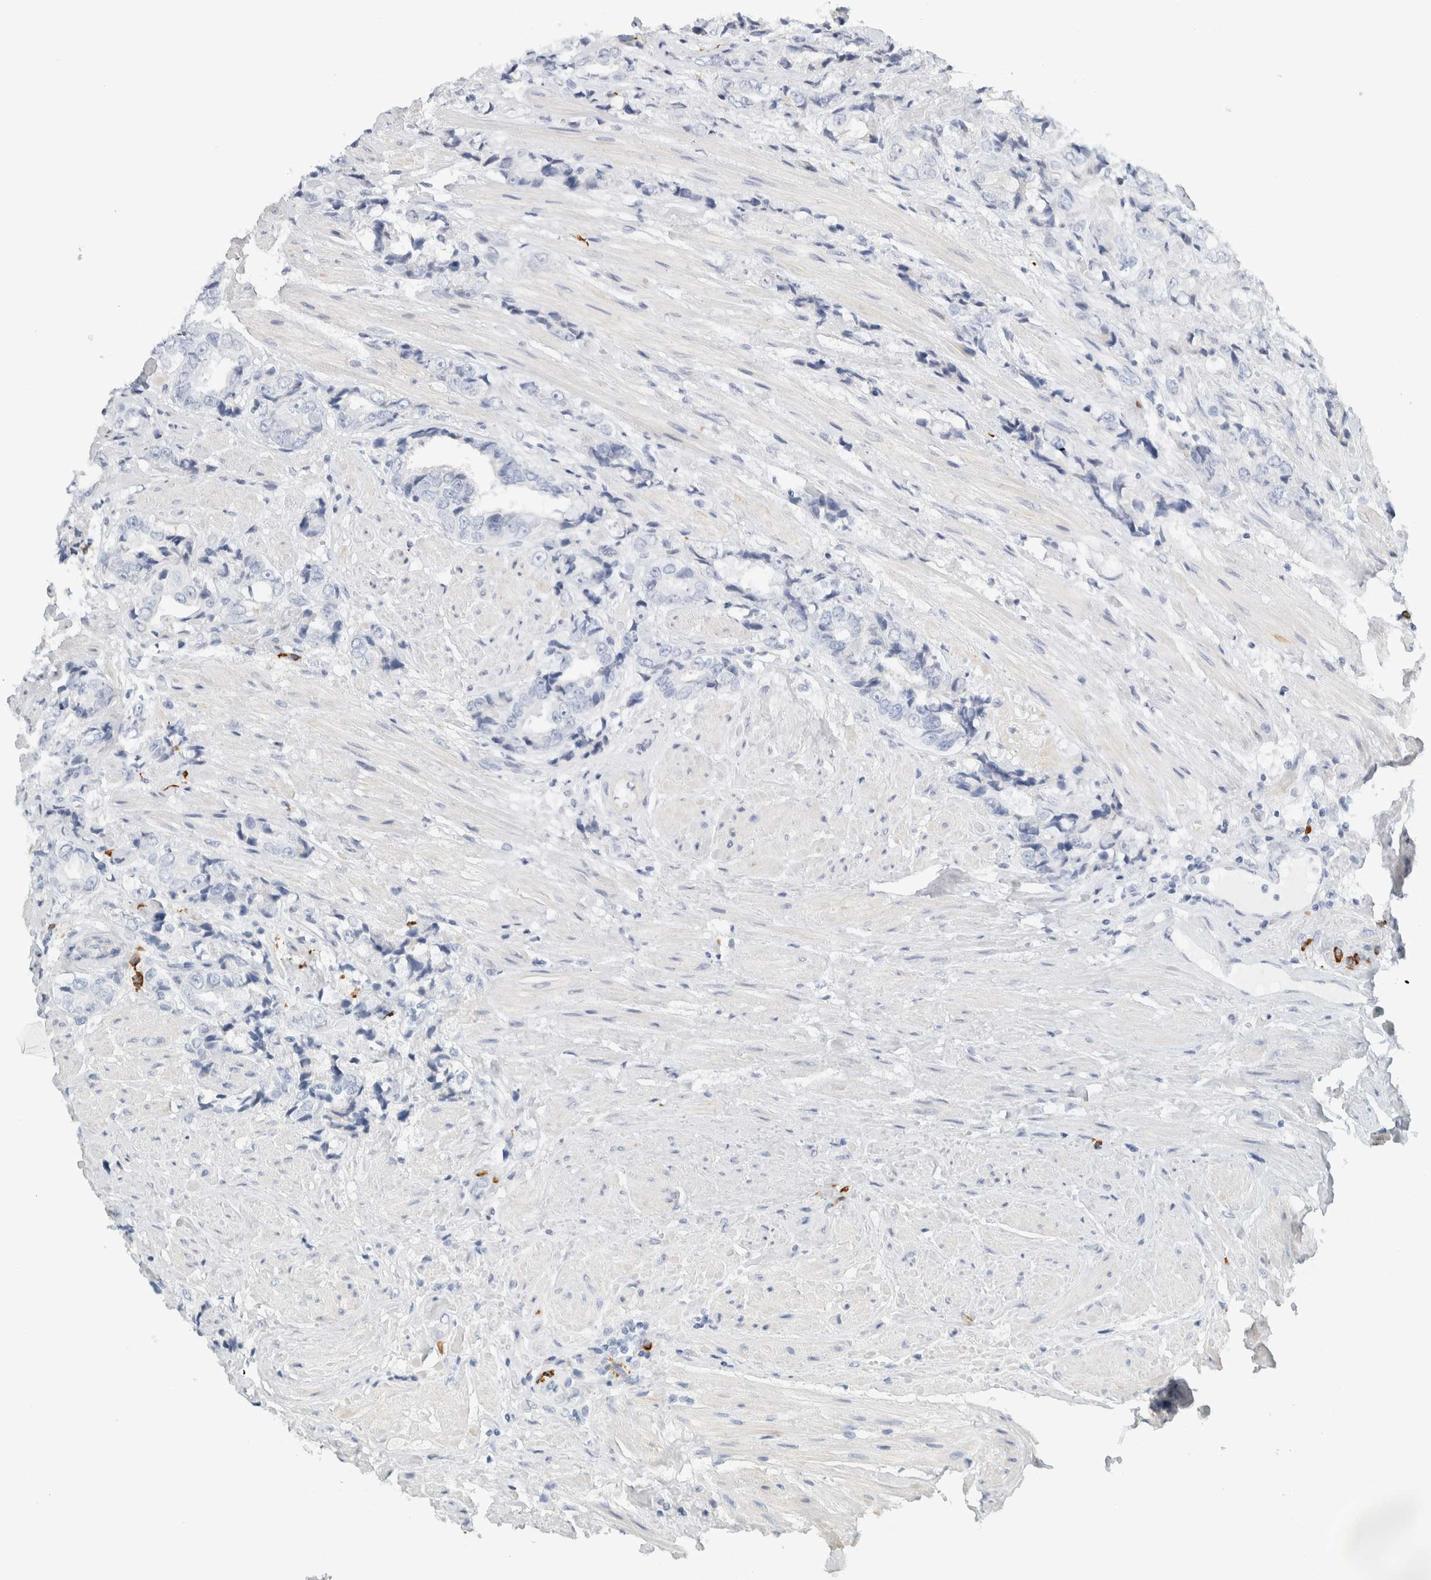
{"staining": {"intensity": "negative", "quantity": "none", "location": "none"}, "tissue": "prostate cancer", "cell_type": "Tumor cells", "image_type": "cancer", "snomed": [{"axis": "morphology", "description": "Adenocarcinoma, High grade"}, {"axis": "topography", "description": "Prostate"}], "caption": "A histopathology image of human prostate cancer is negative for staining in tumor cells.", "gene": "ARHGAP27", "patient": {"sex": "male", "age": 61}}